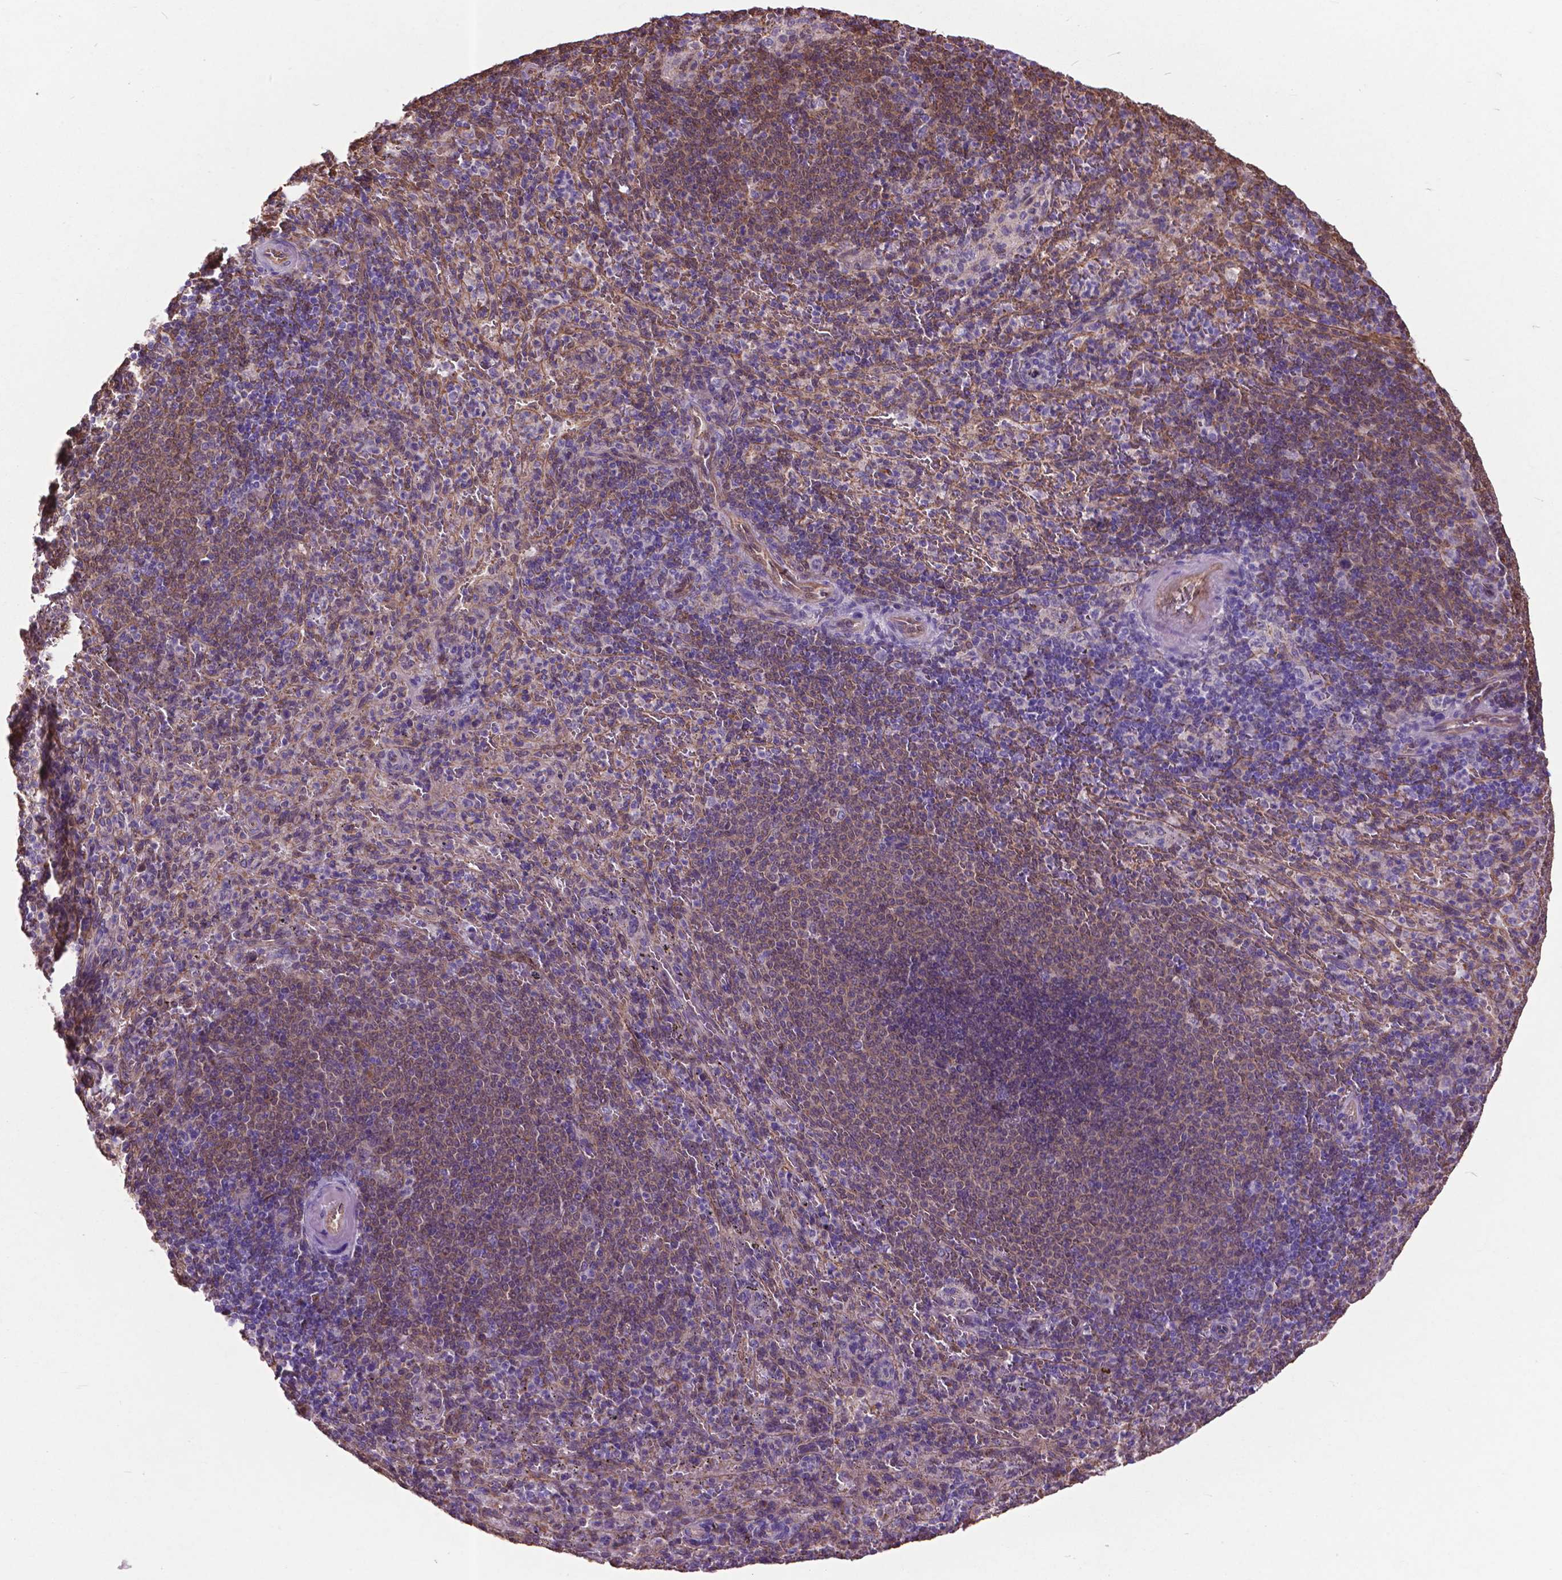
{"staining": {"intensity": "negative", "quantity": "none", "location": "none"}, "tissue": "spleen", "cell_type": "Cells in red pulp", "image_type": "normal", "snomed": [{"axis": "morphology", "description": "Normal tissue, NOS"}, {"axis": "topography", "description": "Spleen"}], "caption": "A high-resolution photomicrograph shows immunohistochemistry staining of unremarkable spleen, which exhibits no significant expression in cells in red pulp. (DAB (3,3'-diaminobenzidine) immunohistochemistry with hematoxylin counter stain).", "gene": "PDLIM1", "patient": {"sex": "male", "age": 57}}